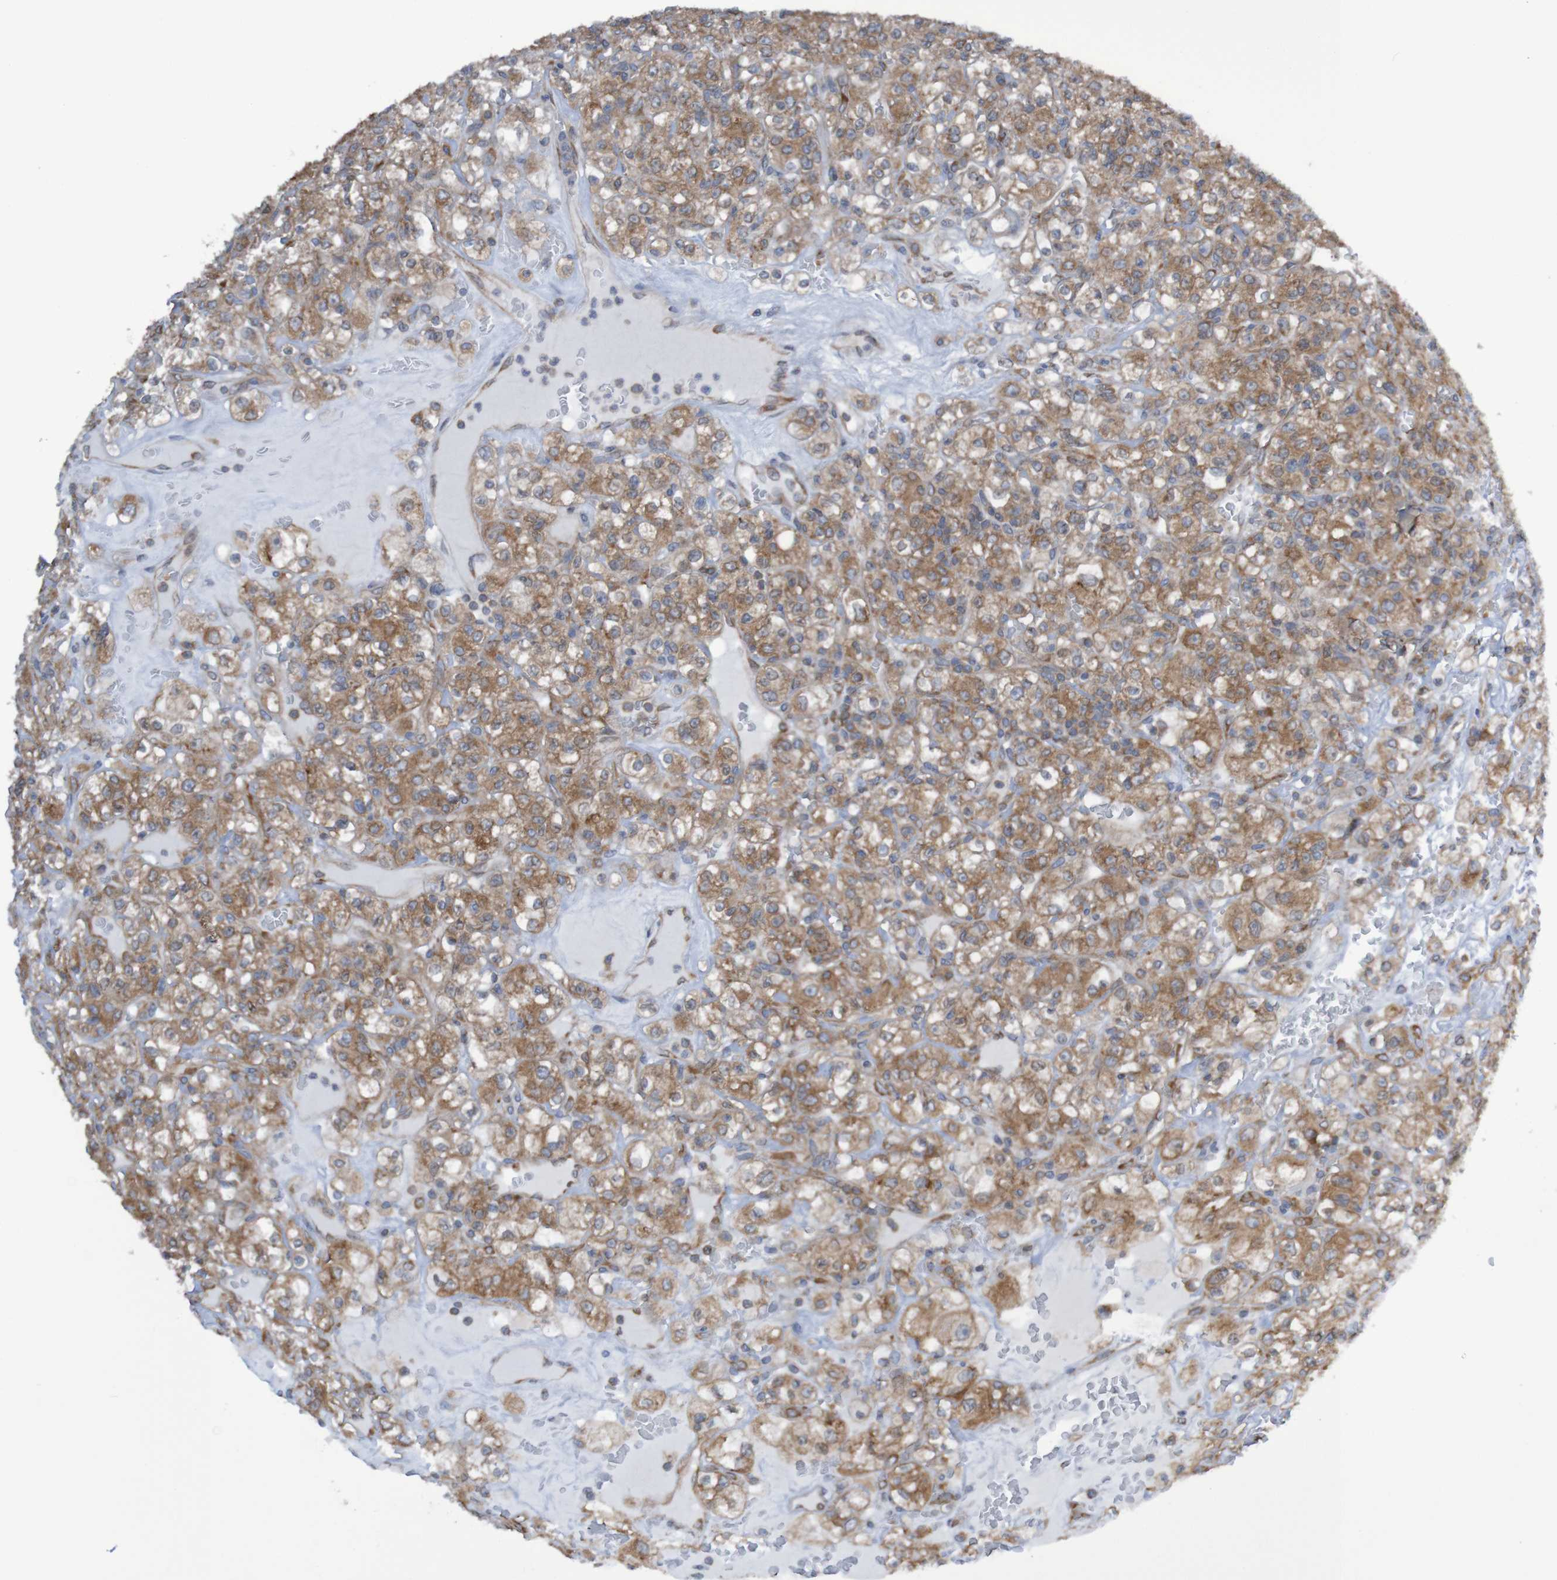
{"staining": {"intensity": "moderate", "quantity": ">75%", "location": "cytoplasmic/membranous"}, "tissue": "renal cancer", "cell_type": "Tumor cells", "image_type": "cancer", "snomed": [{"axis": "morphology", "description": "Normal tissue, NOS"}, {"axis": "morphology", "description": "Adenocarcinoma, NOS"}, {"axis": "topography", "description": "Kidney"}], "caption": "Immunohistochemistry (IHC) image of neoplastic tissue: renal cancer (adenocarcinoma) stained using immunohistochemistry (IHC) demonstrates medium levels of moderate protein expression localized specifically in the cytoplasmic/membranous of tumor cells, appearing as a cytoplasmic/membranous brown color.", "gene": "LRRC47", "patient": {"sex": "female", "age": 72}}